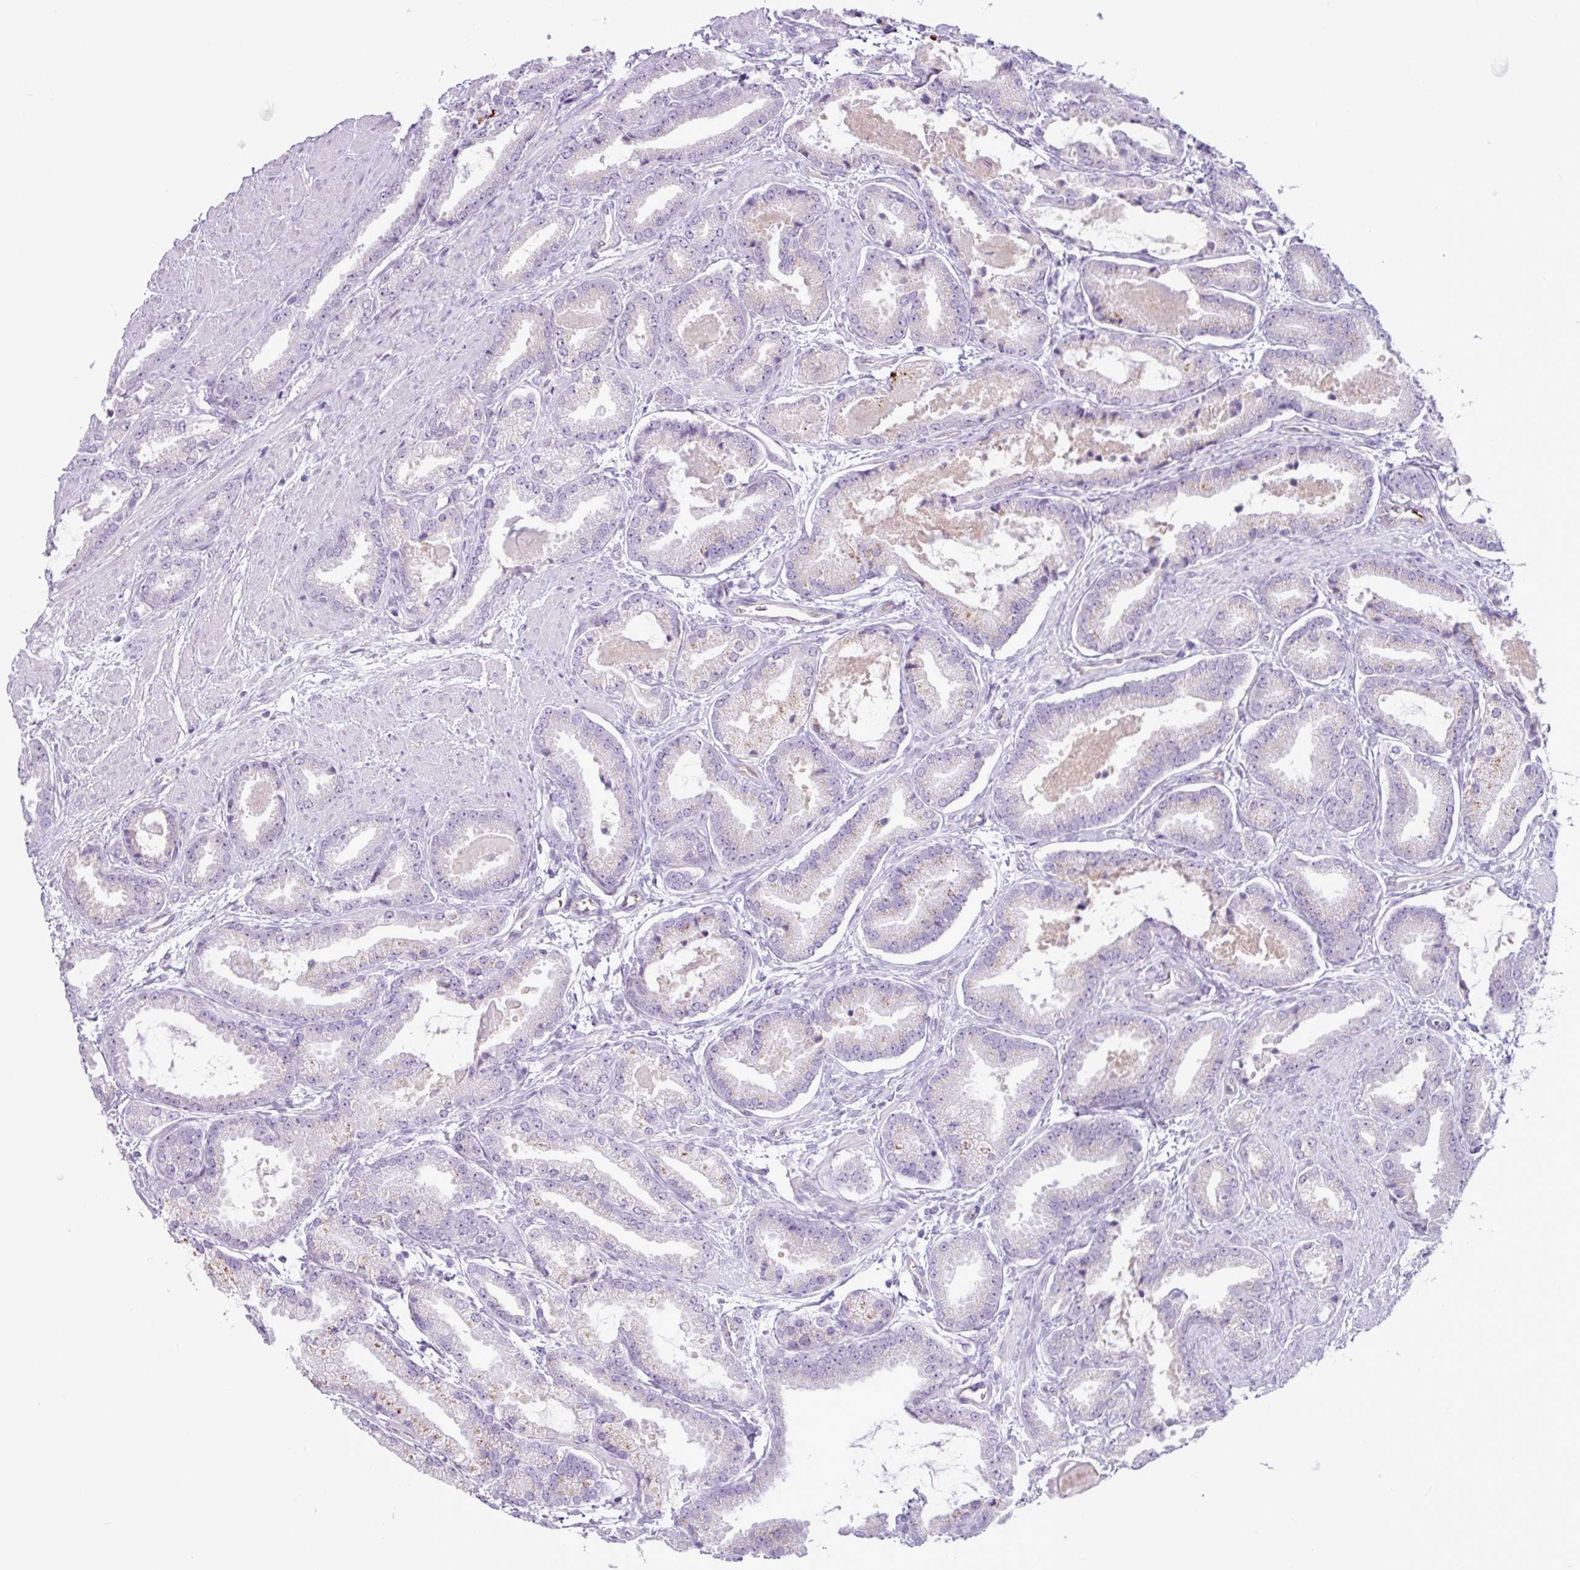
{"staining": {"intensity": "negative", "quantity": "none", "location": "none"}, "tissue": "prostate cancer", "cell_type": "Tumor cells", "image_type": "cancer", "snomed": [{"axis": "morphology", "description": "Adenocarcinoma, Low grade"}, {"axis": "topography", "description": "Prostate"}], "caption": "There is no significant staining in tumor cells of prostate cancer (adenocarcinoma (low-grade)).", "gene": "TMEM178A", "patient": {"sex": "male", "age": 62}}